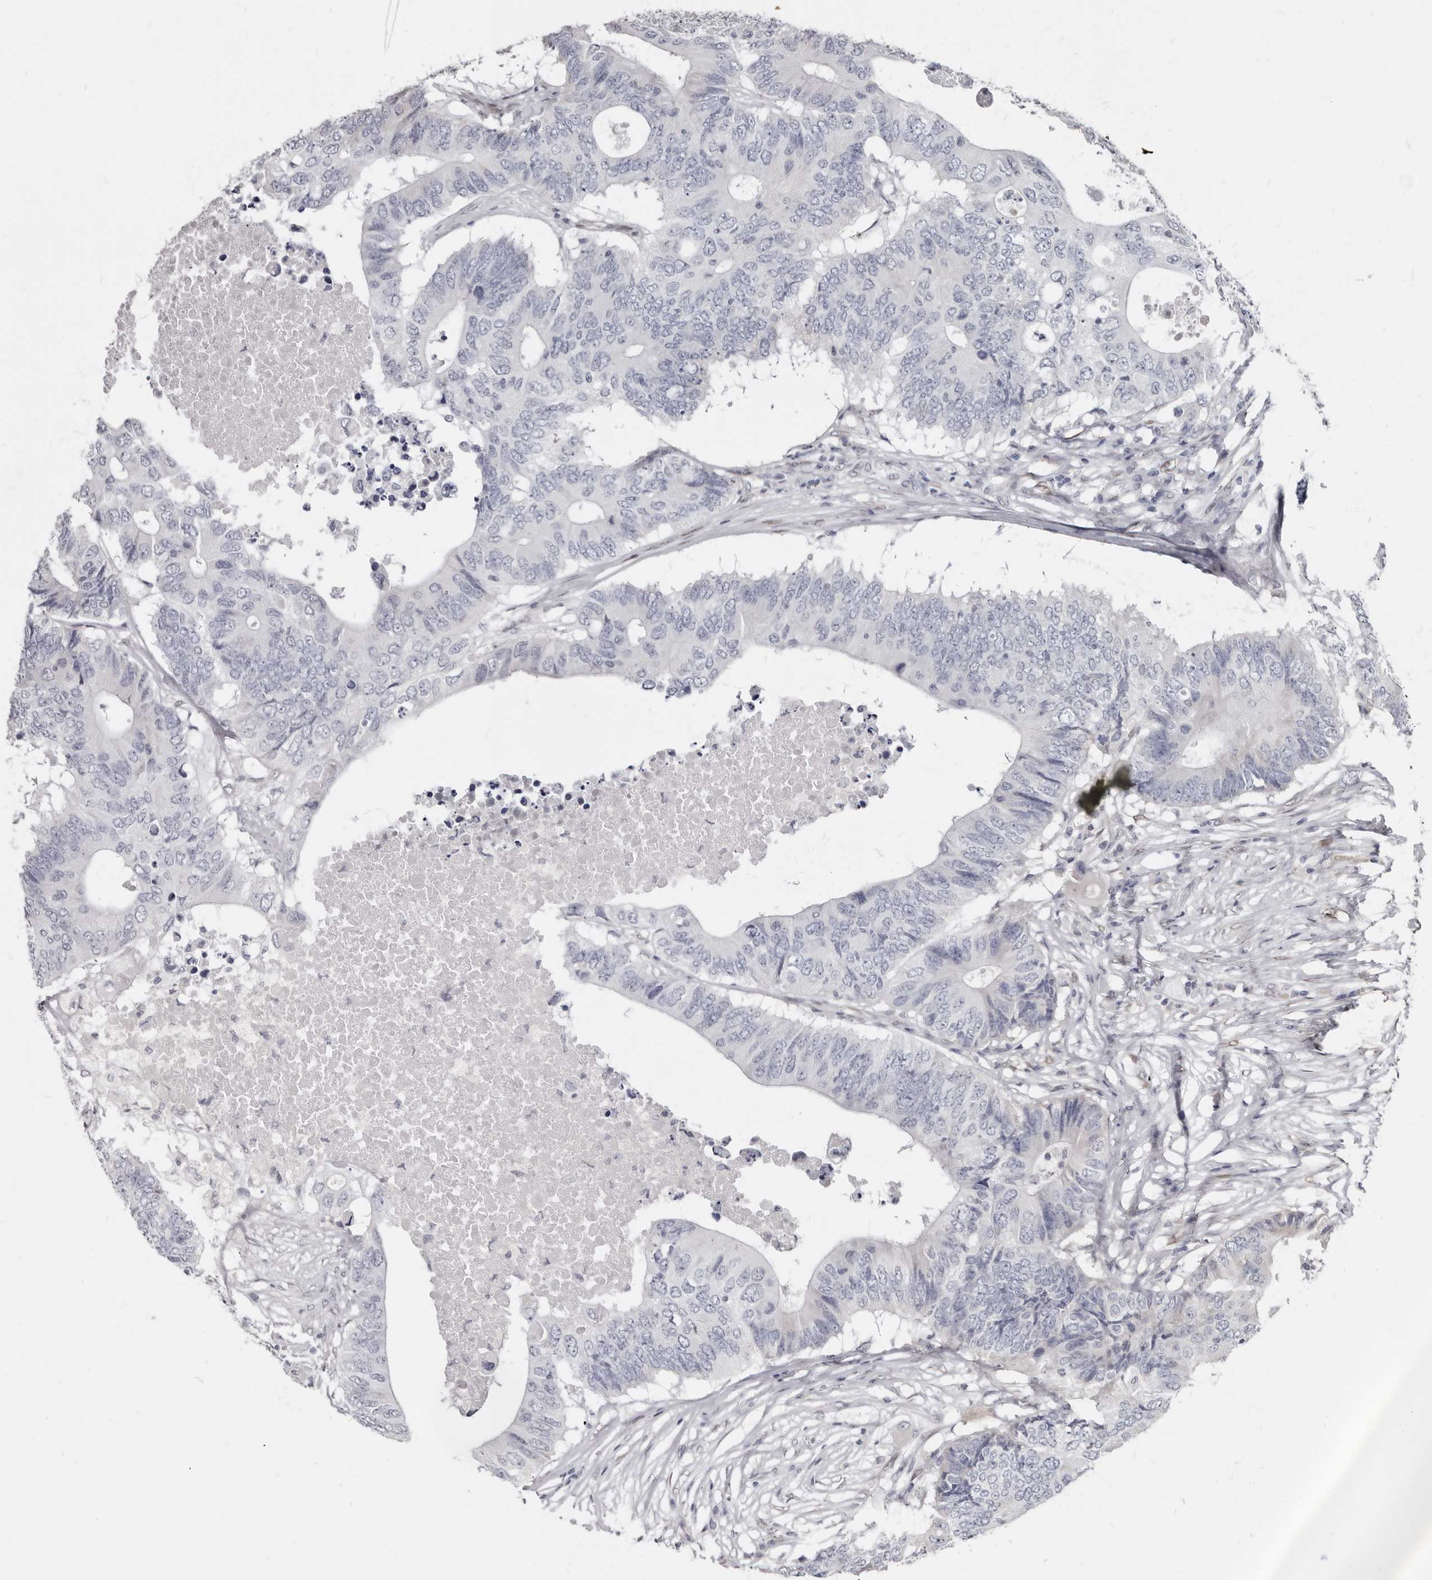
{"staining": {"intensity": "negative", "quantity": "none", "location": "none"}, "tissue": "colorectal cancer", "cell_type": "Tumor cells", "image_type": "cancer", "snomed": [{"axis": "morphology", "description": "Adenocarcinoma, NOS"}, {"axis": "topography", "description": "Colon"}], "caption": "Immunohistochemical staining of human colorectal cancer demonstrates no significant staining in tumor cells. (DAB (3,3'-diaminobenzidine) immunohistochemistry with hematoxylin counter stain).", "gene": "MRGPRF", "patient": {"sex": "male", "age": 71}}